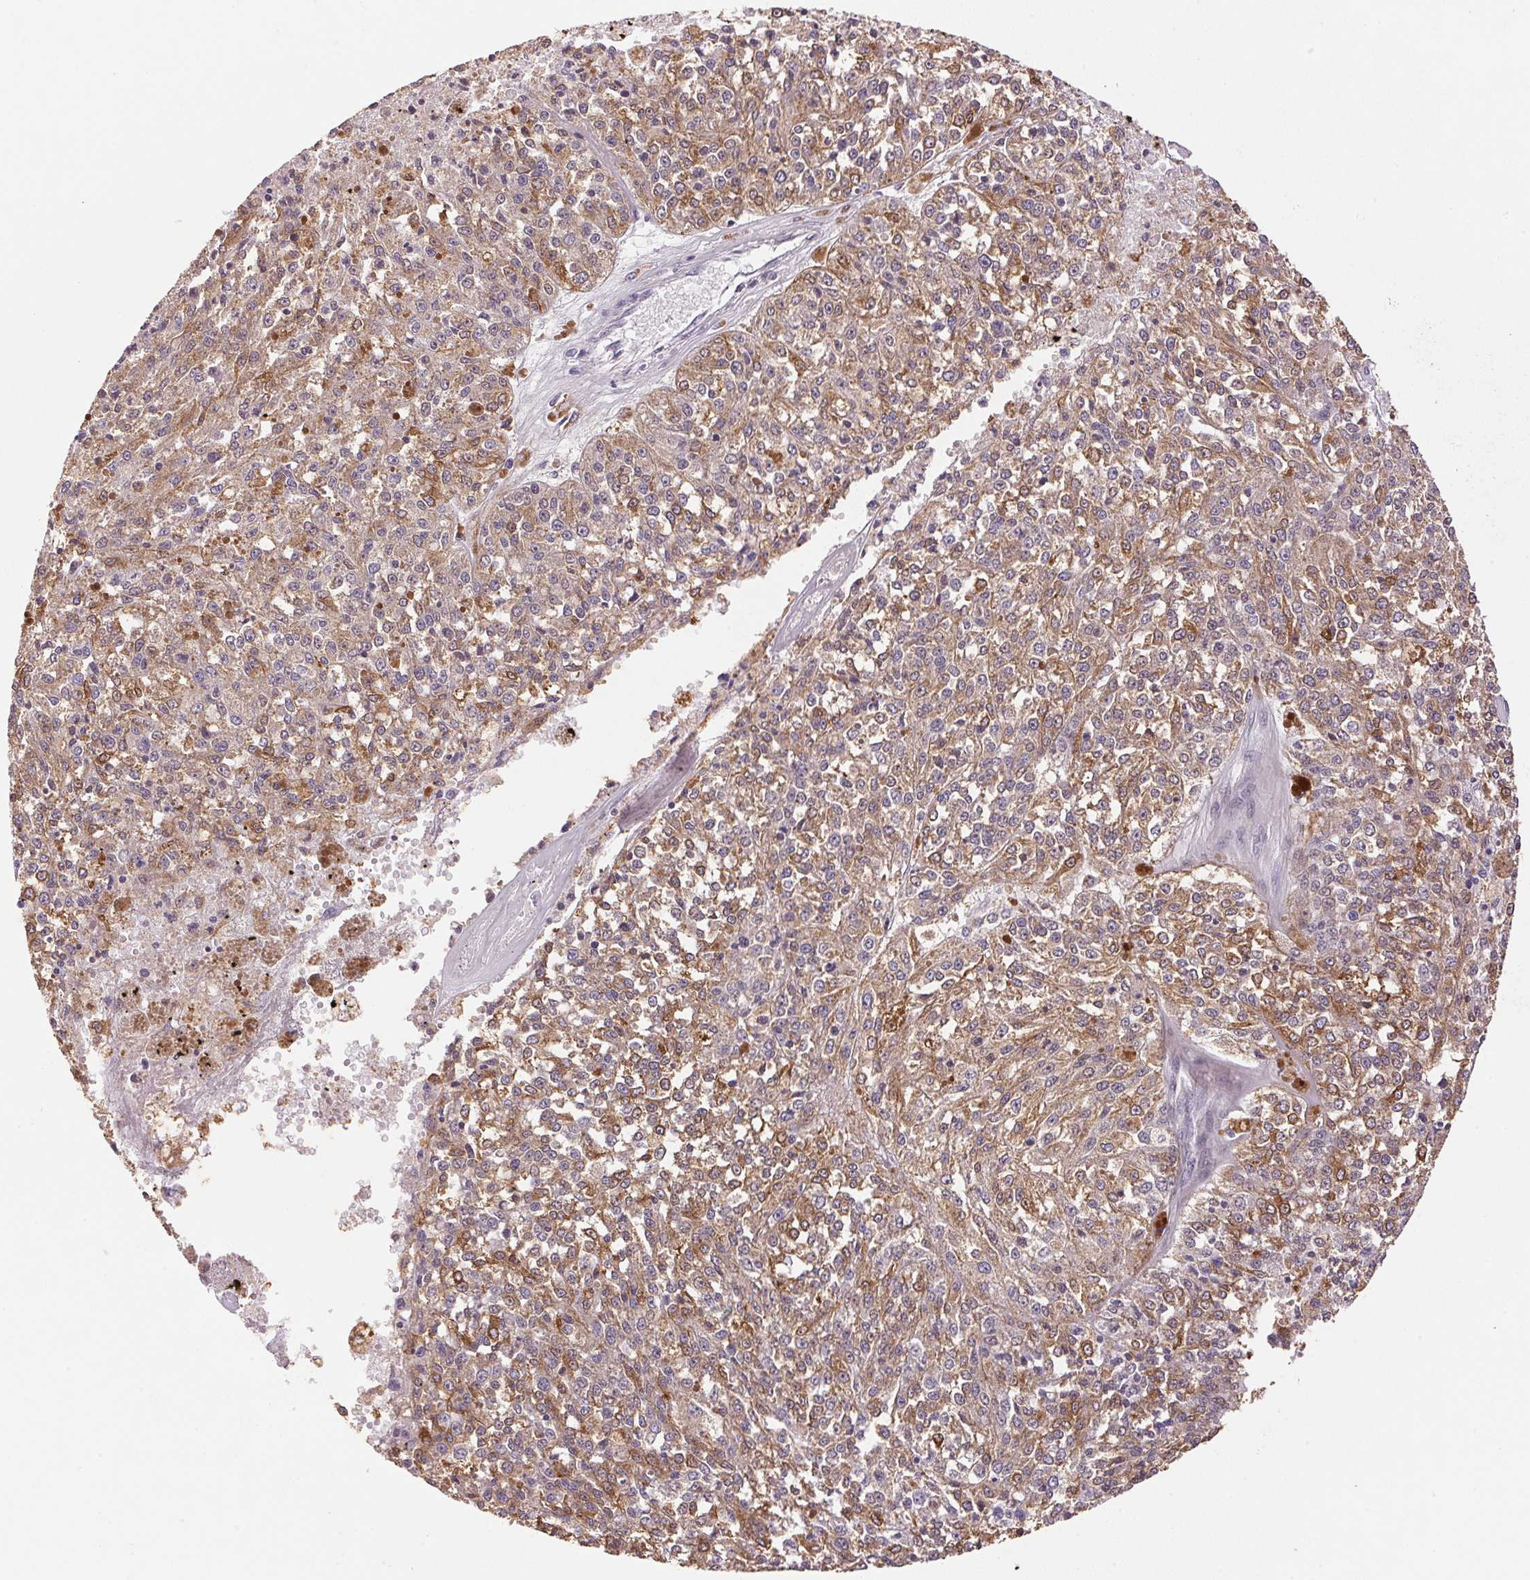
{"staining": {"intensity": "moderate", "quantity": ">75%", "location": "cytoplasmic/membranous"}, "tissue": "melanoma", "cell_type": "Tumor cells", "image_type": "cancer", "snomed": [{"axis": "morphology", "description": "Malignant melanoma, Metastatic site"}, {"axis": "topography", "description": "Lymph node"}], "caption": "Melanoma stained with a brown dye reveals moderate cytoplasmic/membranous positive staining in approximately >75% of tumor cells.", "gene": "GYG2", "patient": {"sex": "female", "age": 64}}